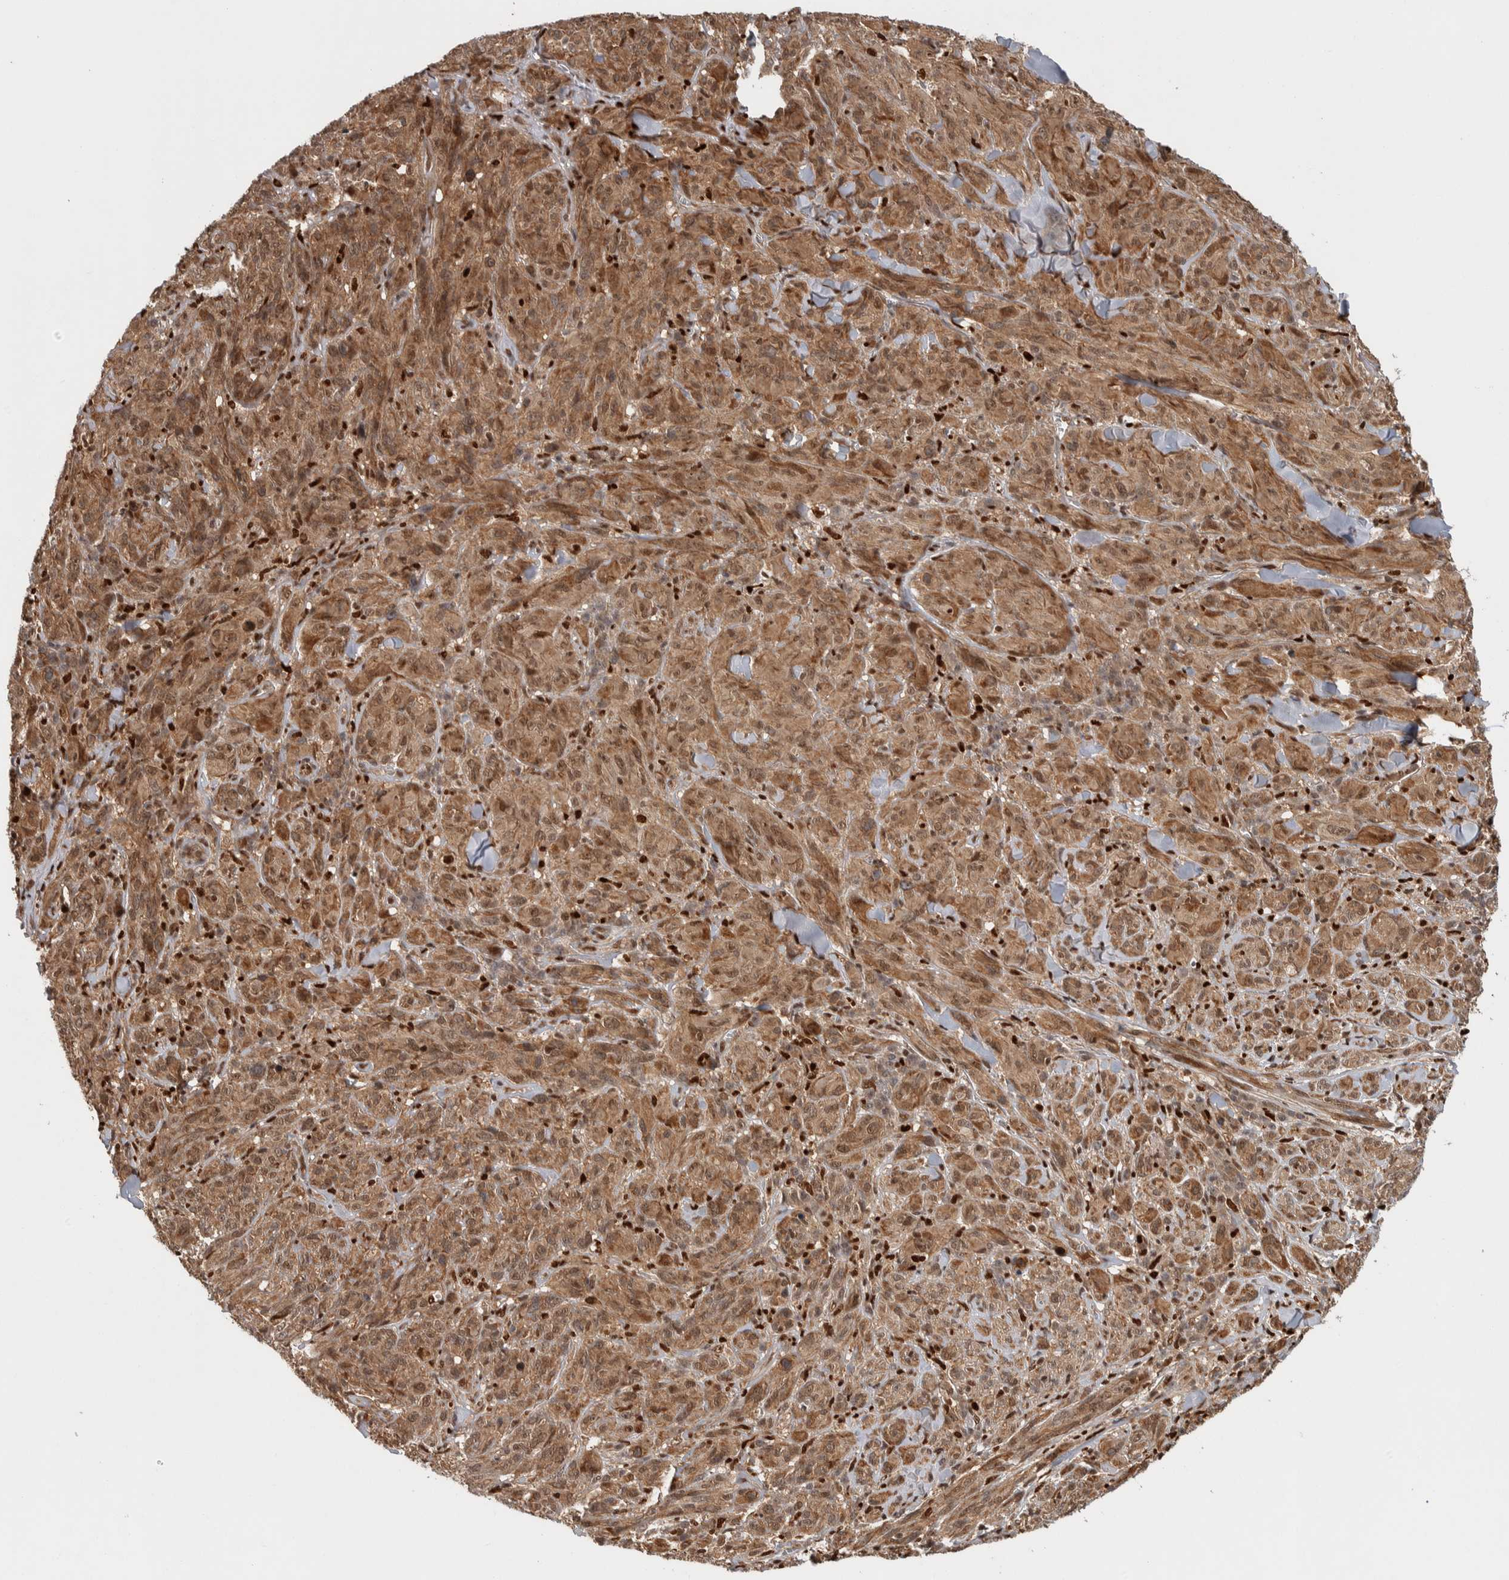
{"staining": {"intensity": "moderate", "quantity": ">75%", "location": "cytoplasmic/membranous,nuclear"}, "tissue": "melanoma", "cell_type": "Tumor cells", "image_type": "cancer", "snomed": [{"axis": "morphology", "description": "Malignant melanoma, NOS"}, {"axis": "topography", "description": "Skin of head"}], "caption": "The image exhibits immunohistochemical staining of malignant melanoma. There is moderate cytoplasmic/membranous and nuclear staining is present in about >75% of tumor cells. (IHC, brightfield microscopy, high magnification).", "gene": "RPS6KA4", "patient": {"sex": "male", "age": 96}}